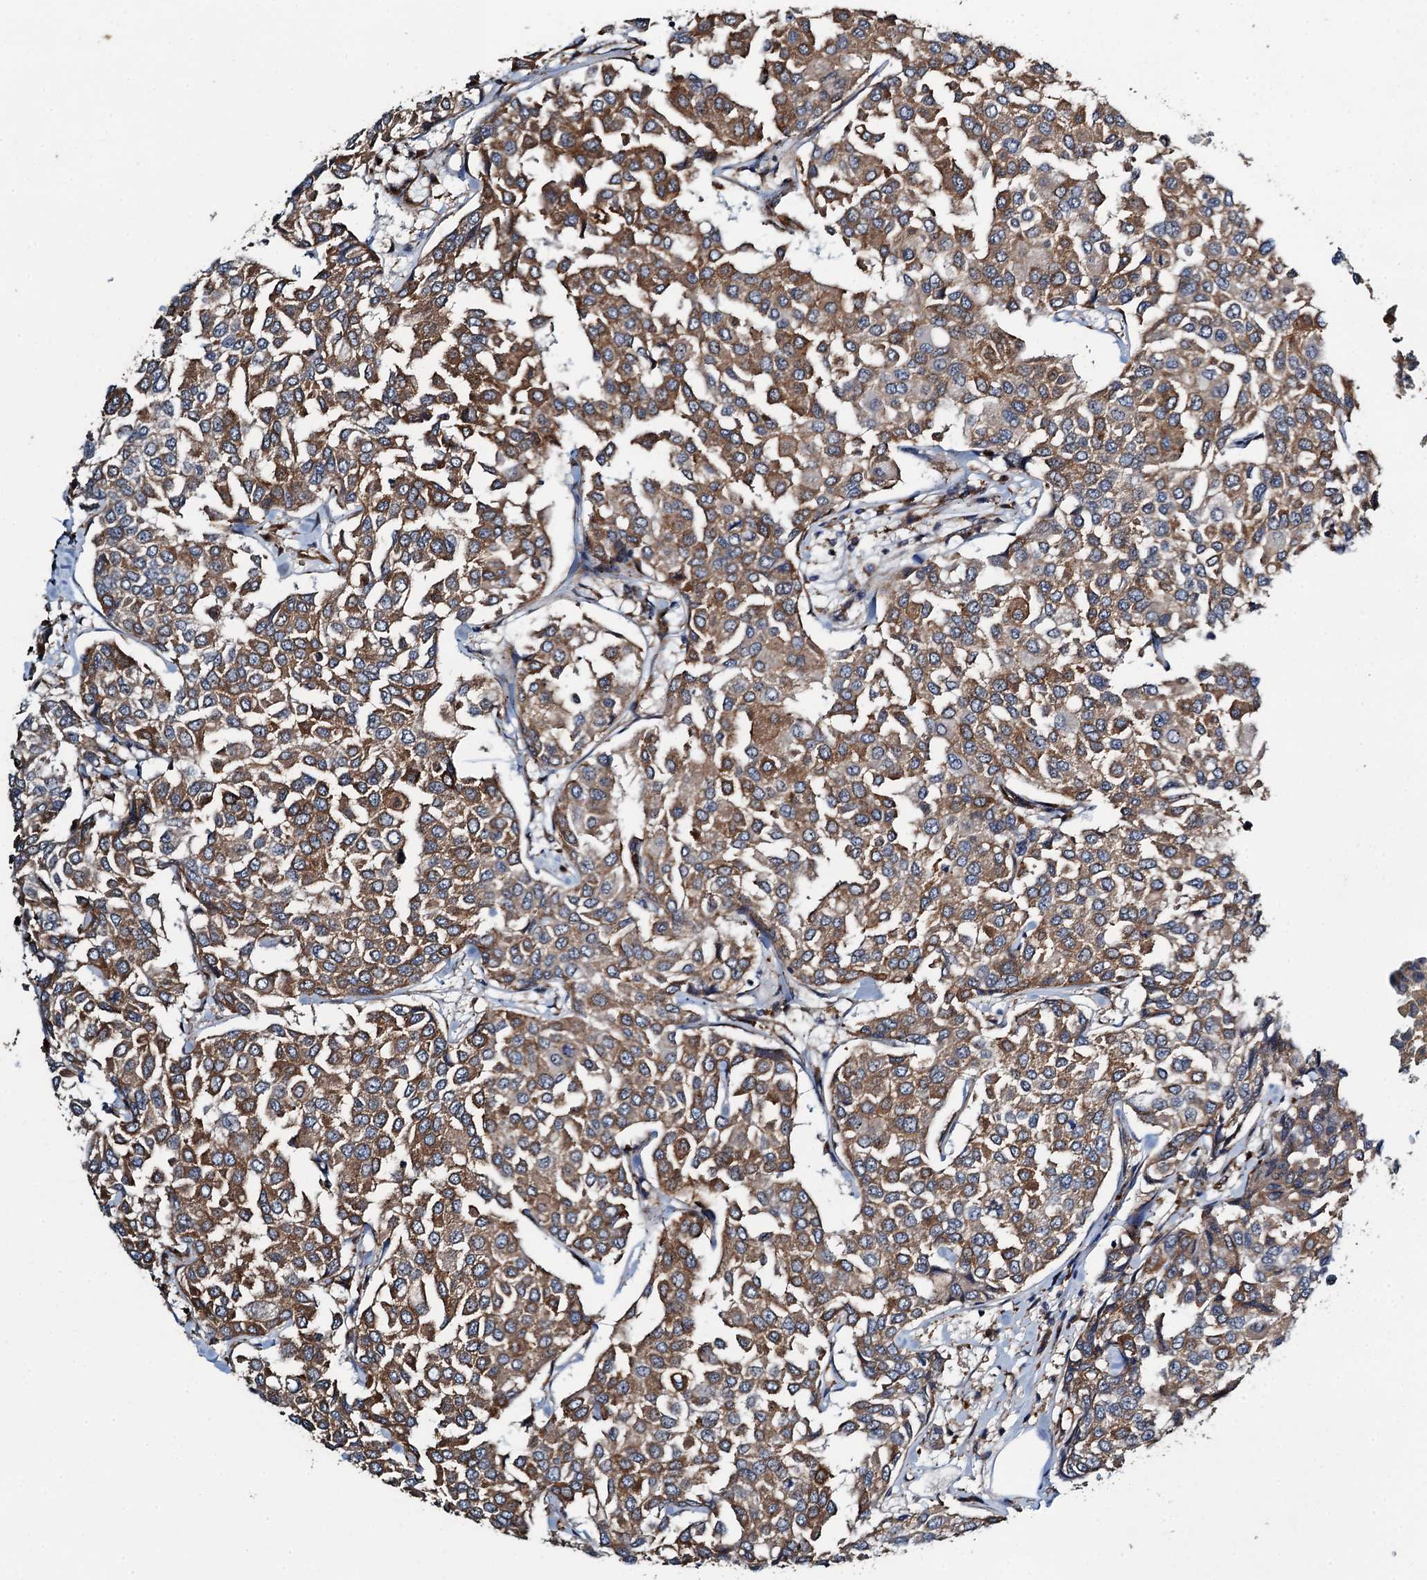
{"staining": {"intensity": "moderate", "quantity": ">75%", "location": "cytoplasmic/membranous"}, "tissue": "breast cancer", "cell_type": "Tumor cells", "image_type": "cancer", "snomed": [{"axis": "morphology", "description": "Duct carcinoma"}, {"axis": "topography", "description": "Breast"}], "caption": "A high-resolution photomicrograph shows immunohistochemistry (IHC) staining of breast cancer, which exhibits moderate cytoplasmic/membranous positivity in approximately >75% of tumor cells. (DAB (3,3'-diaminobenzidine) = brown stain, brightfield microscopy at high magnification).", "gene": "WHAMM", "patient": {"sex": "female", "age": 55}}